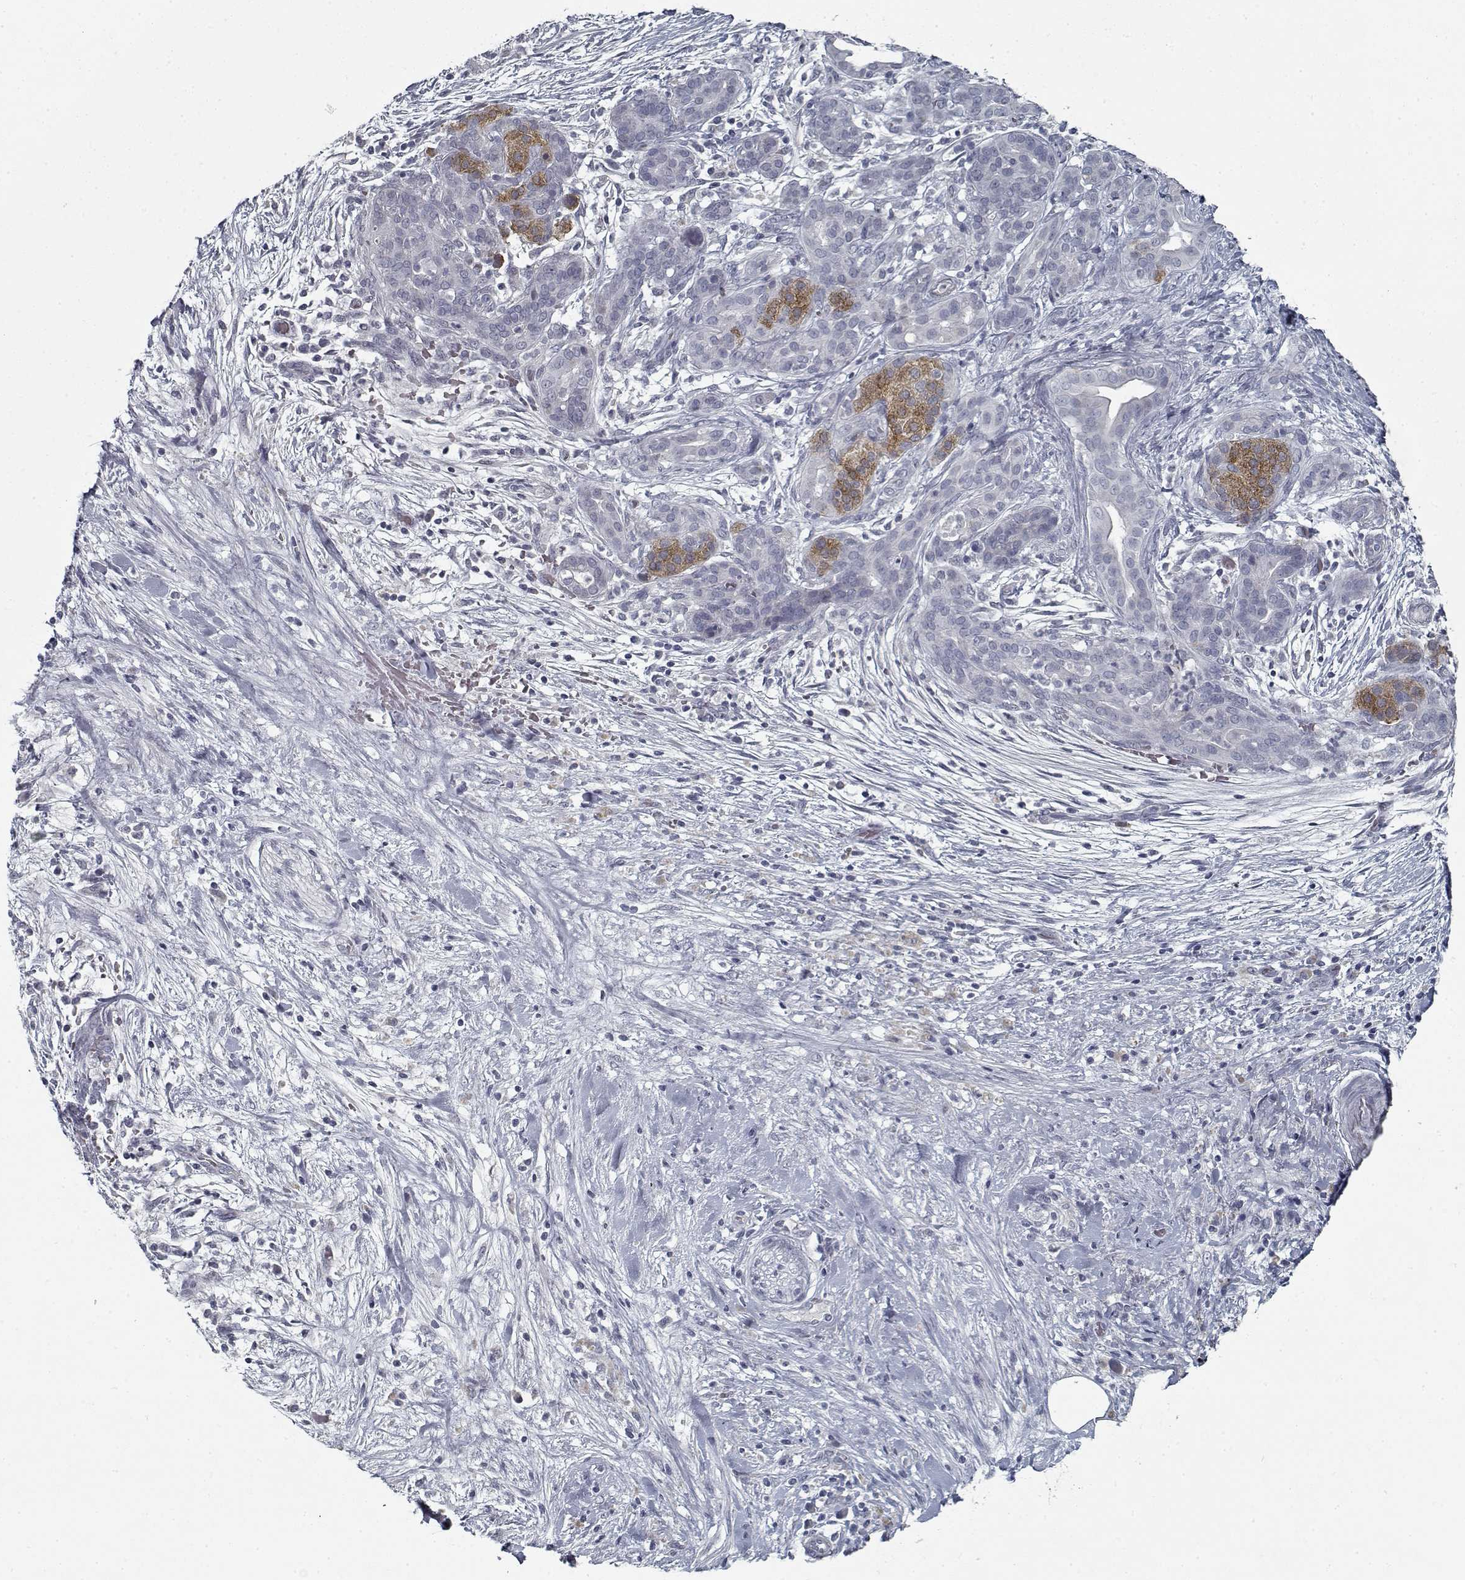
{"staining": {"intensity": "moderate", "quantity": "<25%", "location": "cytoplasmic/membranous"}, "tissue": "pancreatic cancer", "cell_type": "Tumor cells", "image_type": "cancer", "snomed": [{"axis": "morphology", "description": "Adenocarcinoma, NOS"}, {"axis": "topography", "description": "Pancreas"}], "caption": "Pancreatic adenocarcinoma tissue demonstrates moderate cytoplasmic/membranous positivity in approximately <25% of tumor cells, visualized by immunohistochemistry.", "gene": "GAD2", "patient": {"sex": "male", "age": 44}}